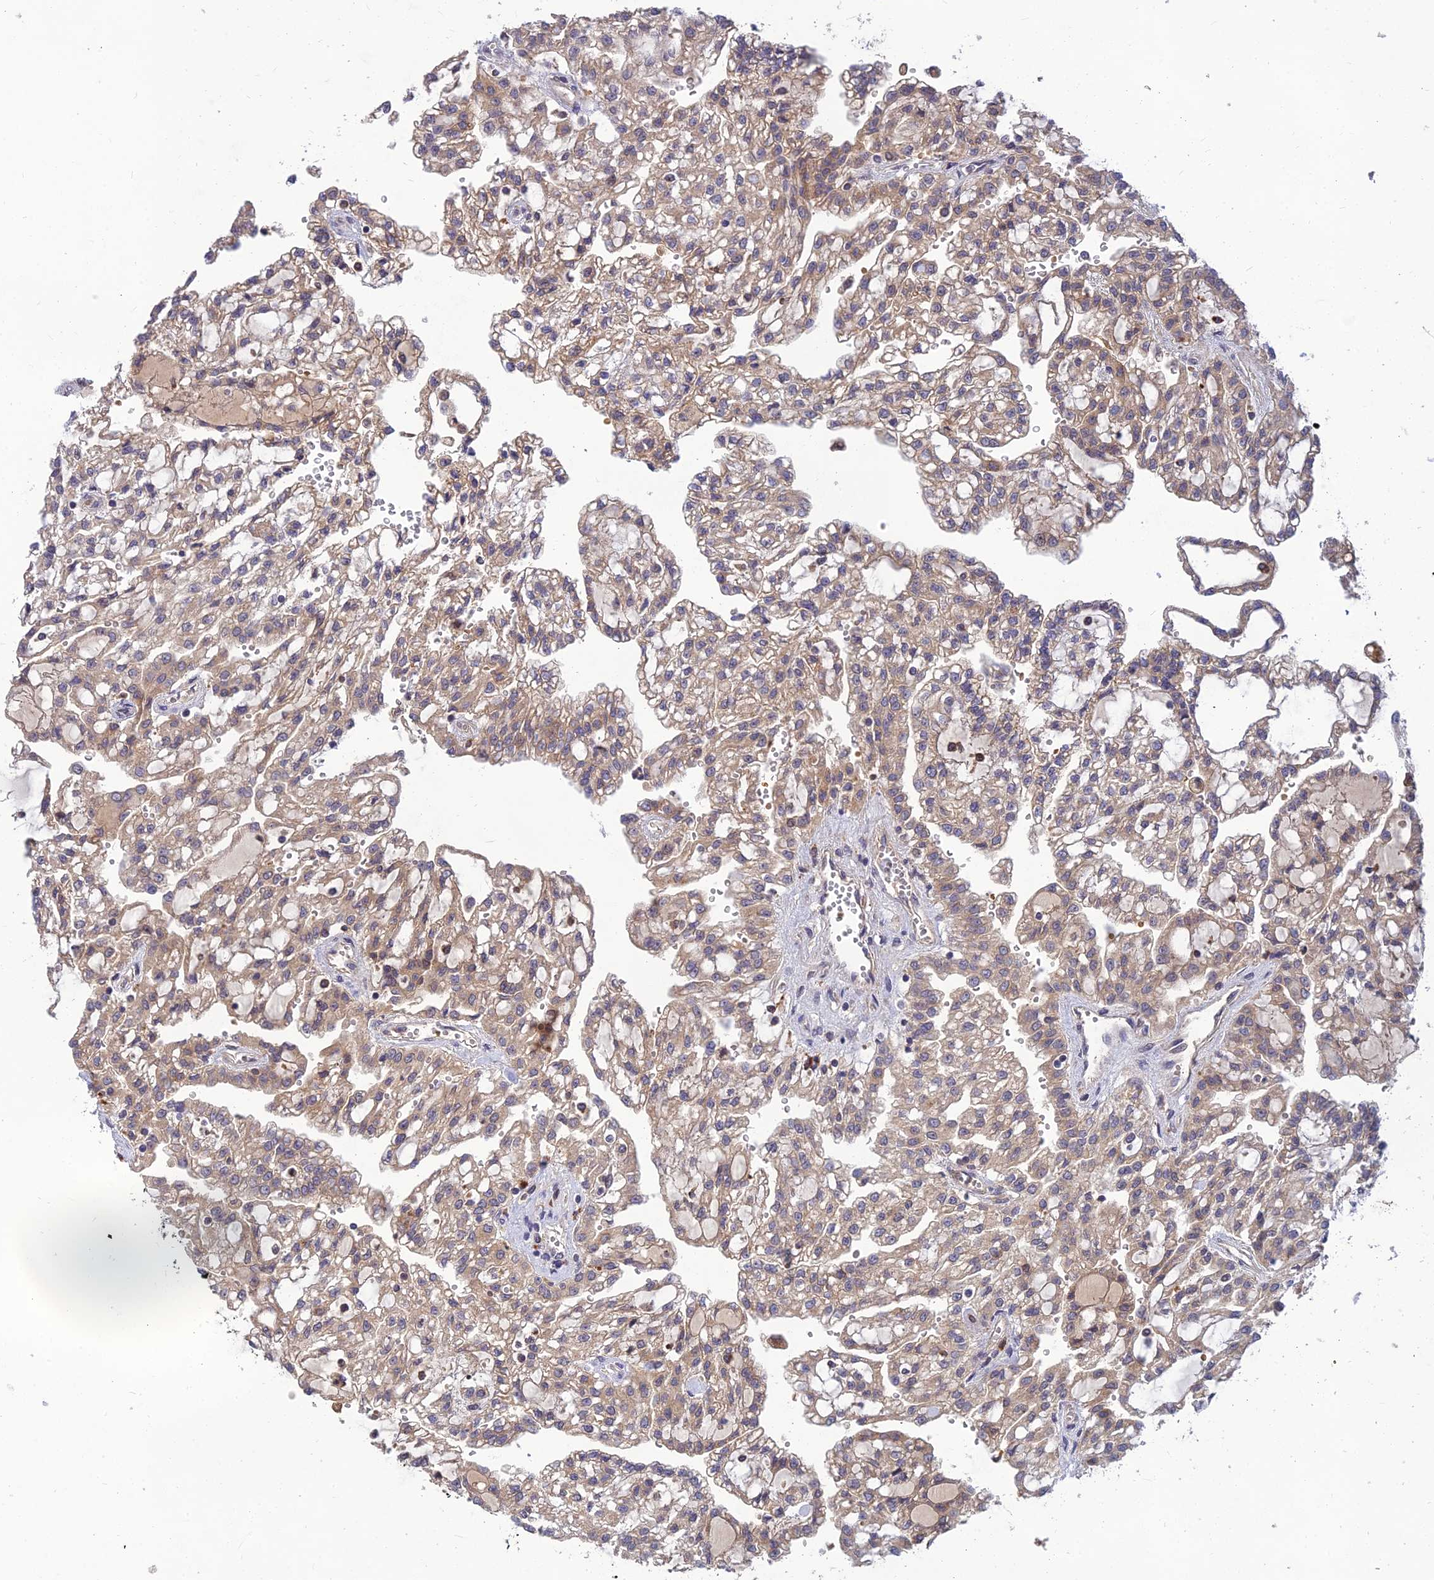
{"staining": {"intensity": "weak", "quantity": ">75%", "location": "cytoplasmic/membranous"}, "tissue": "renal cancer", "cell_type": "Tumor cells", "image_type": "cancer", "snomed": [{"axis": "morphology", "description": "Adenocarcinoma, NOS"}, {"axis": "topography", "description": "Kidney"}], "caption": "The image displays immunohistochemical staining of renal cancer. There is weak cytoplasmic/membranous positivity is present in about >75% of tumor cells.", "gene": "FAM151B", "patient": {"sex": "male", "age": 63}}